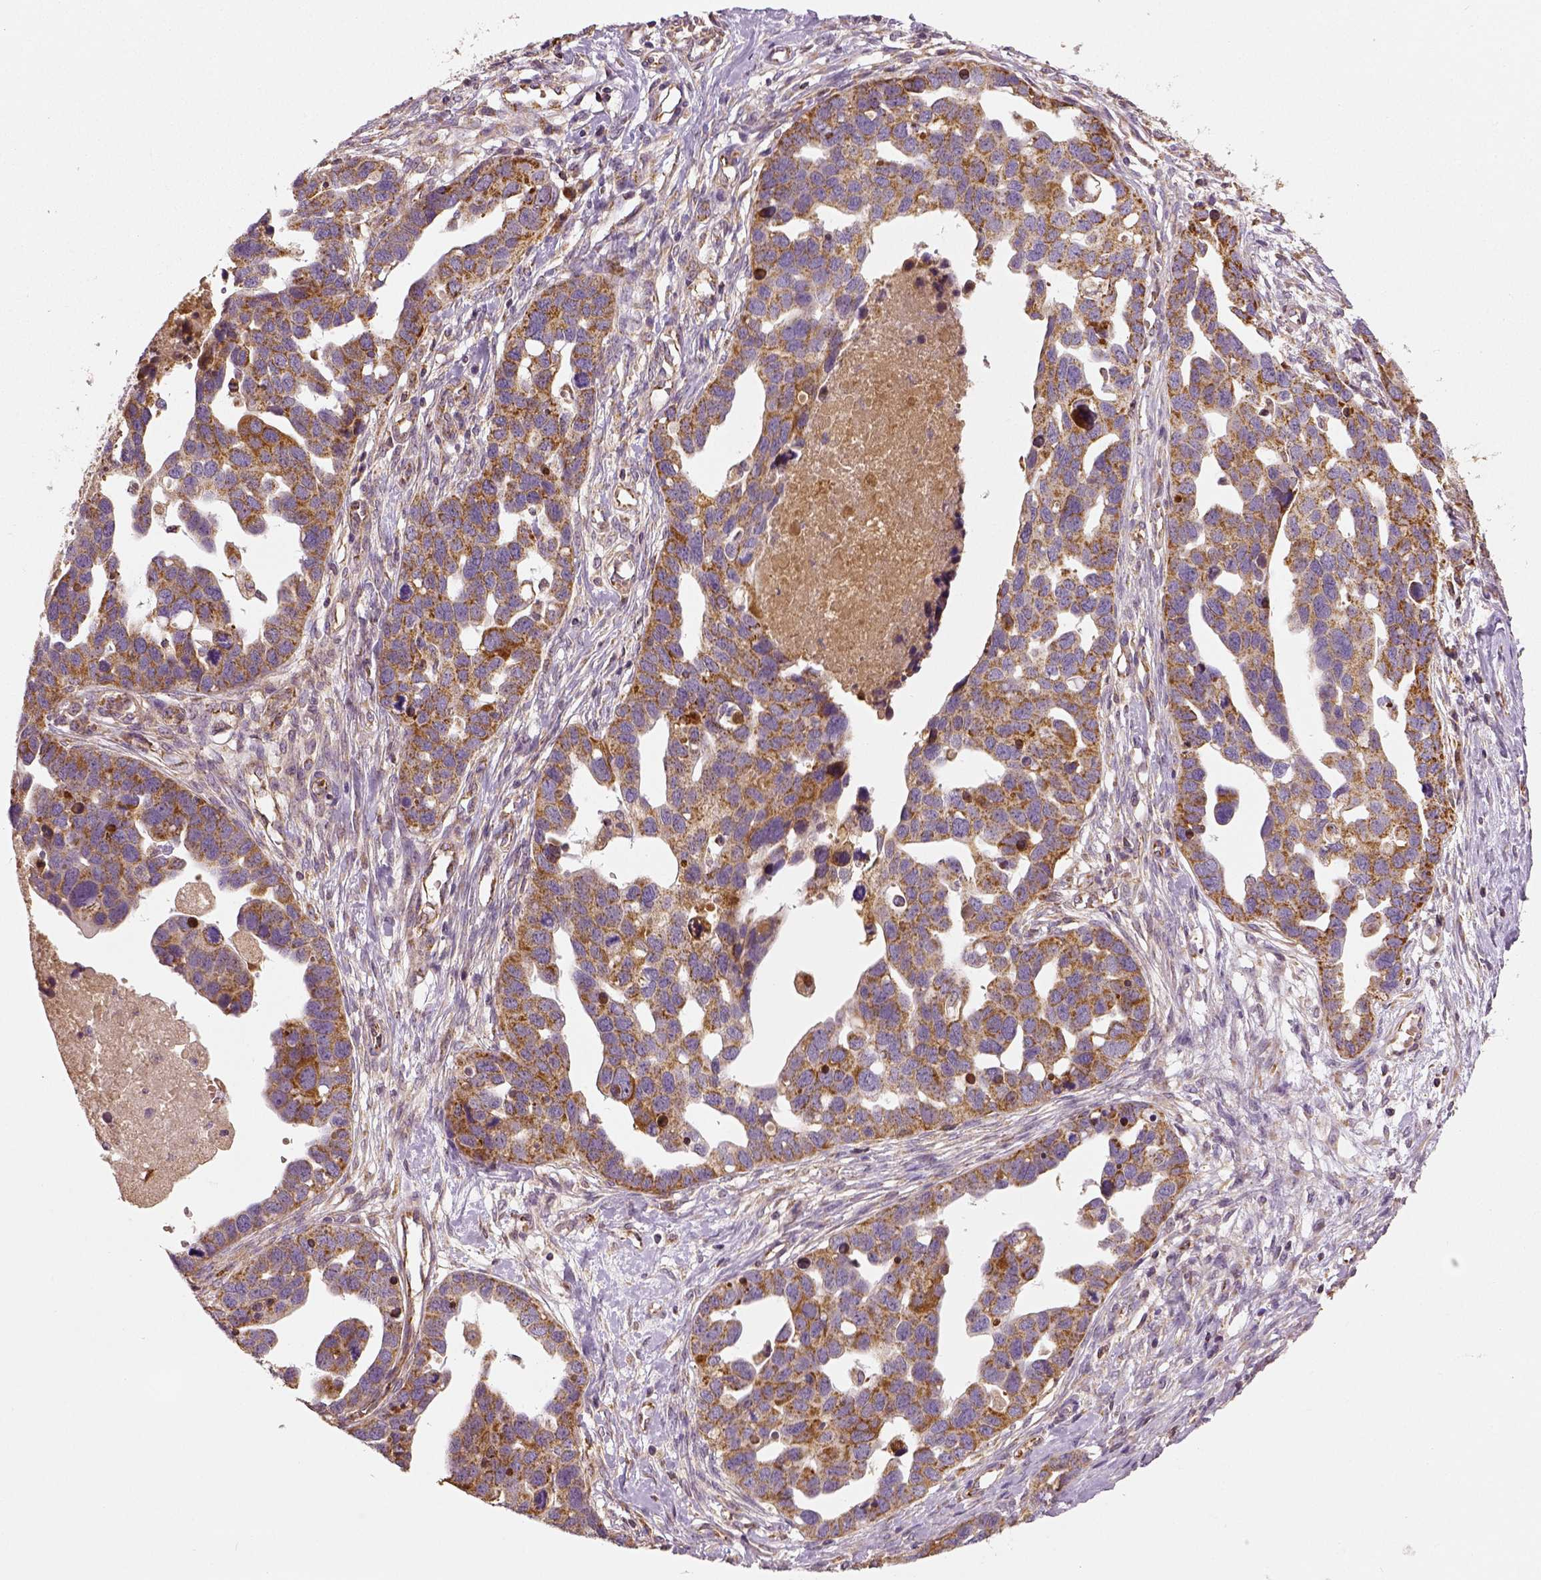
{"staining": {"intensity": "moderate", "quantity": ">75%", "location": "cytoplasmic/membranous"}, "tissue": "ovarian cancer", "cell_type": "Tumor cells", "image_type": "cancer", "snomed": [{"axis": "morphology", "description": "Cystadenocarcinoma, serous, NOS"}, {"axis": "topography", "description": "Ovary"}], "caption": "Moderate cytoplasmic/membranous positivity for a protein is identified in approximately >75% of tumor cells of ovarian serous cystadenocarcinoma using immunohistochemistry (IHC).", "gene": "PGAM5", "patient": {"sex": "female", "age": 54}}